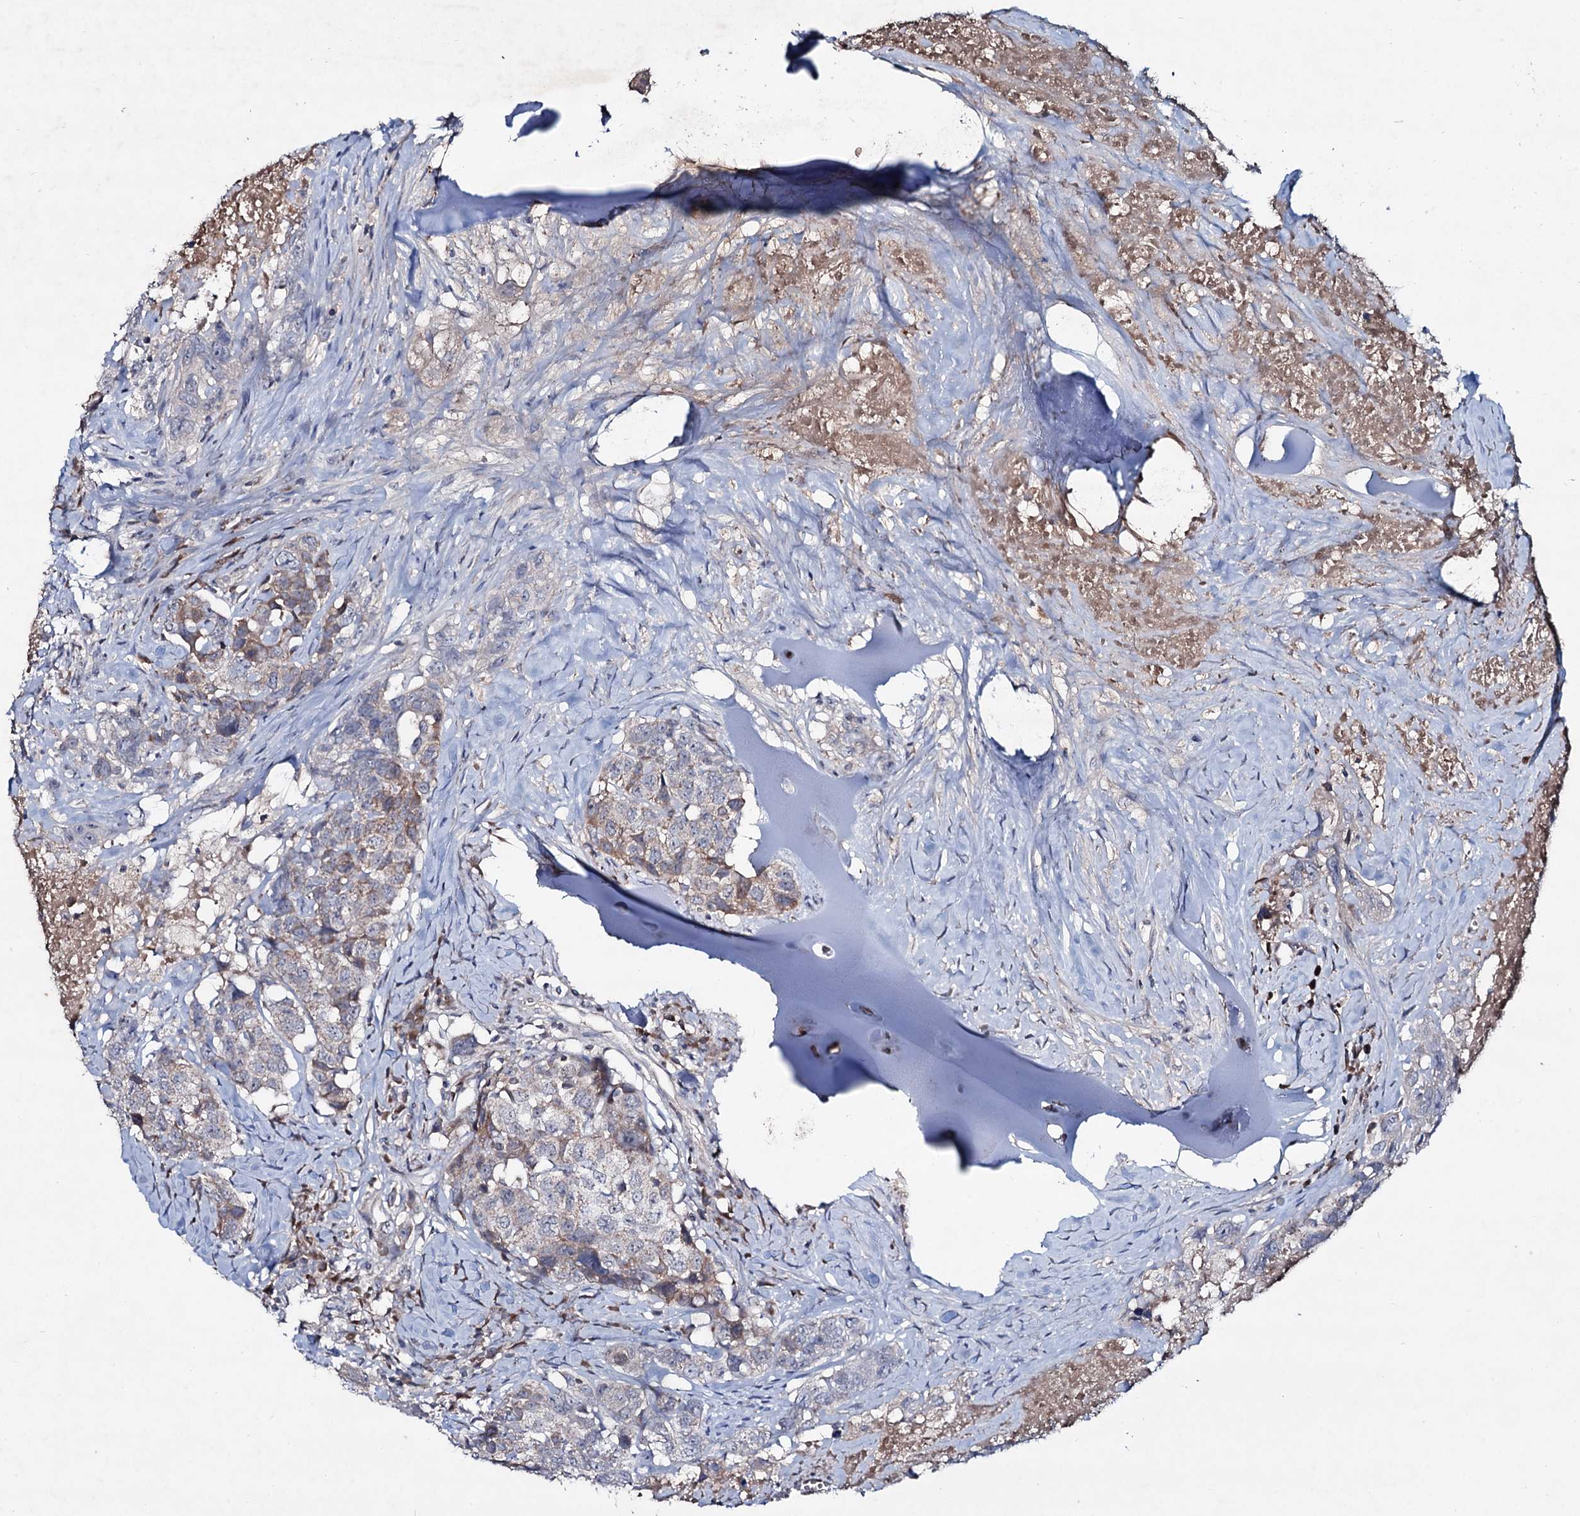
{"staining": {"intensity": "weak", "quantity": "<25%", "location": "cytoplasmic/membranous"}, "tissue": "head and neck cancer", "cell_type": "Tumor cells", "image_type": "cancer", "snomed": [{"axis": "morphology", "description": "Squamous cell carcinoma, NOS"}, {"axis": "topography", "description": "Head-Neck"}], "caption": "IHC histopathology image of neoplastic tissue: human squamous cell carcinoma (head and neck) stained with DAB displays no significant protein expression in tumor cells.", "gene": "RNF6", "patient": {"sex": "male", "age": 66}}